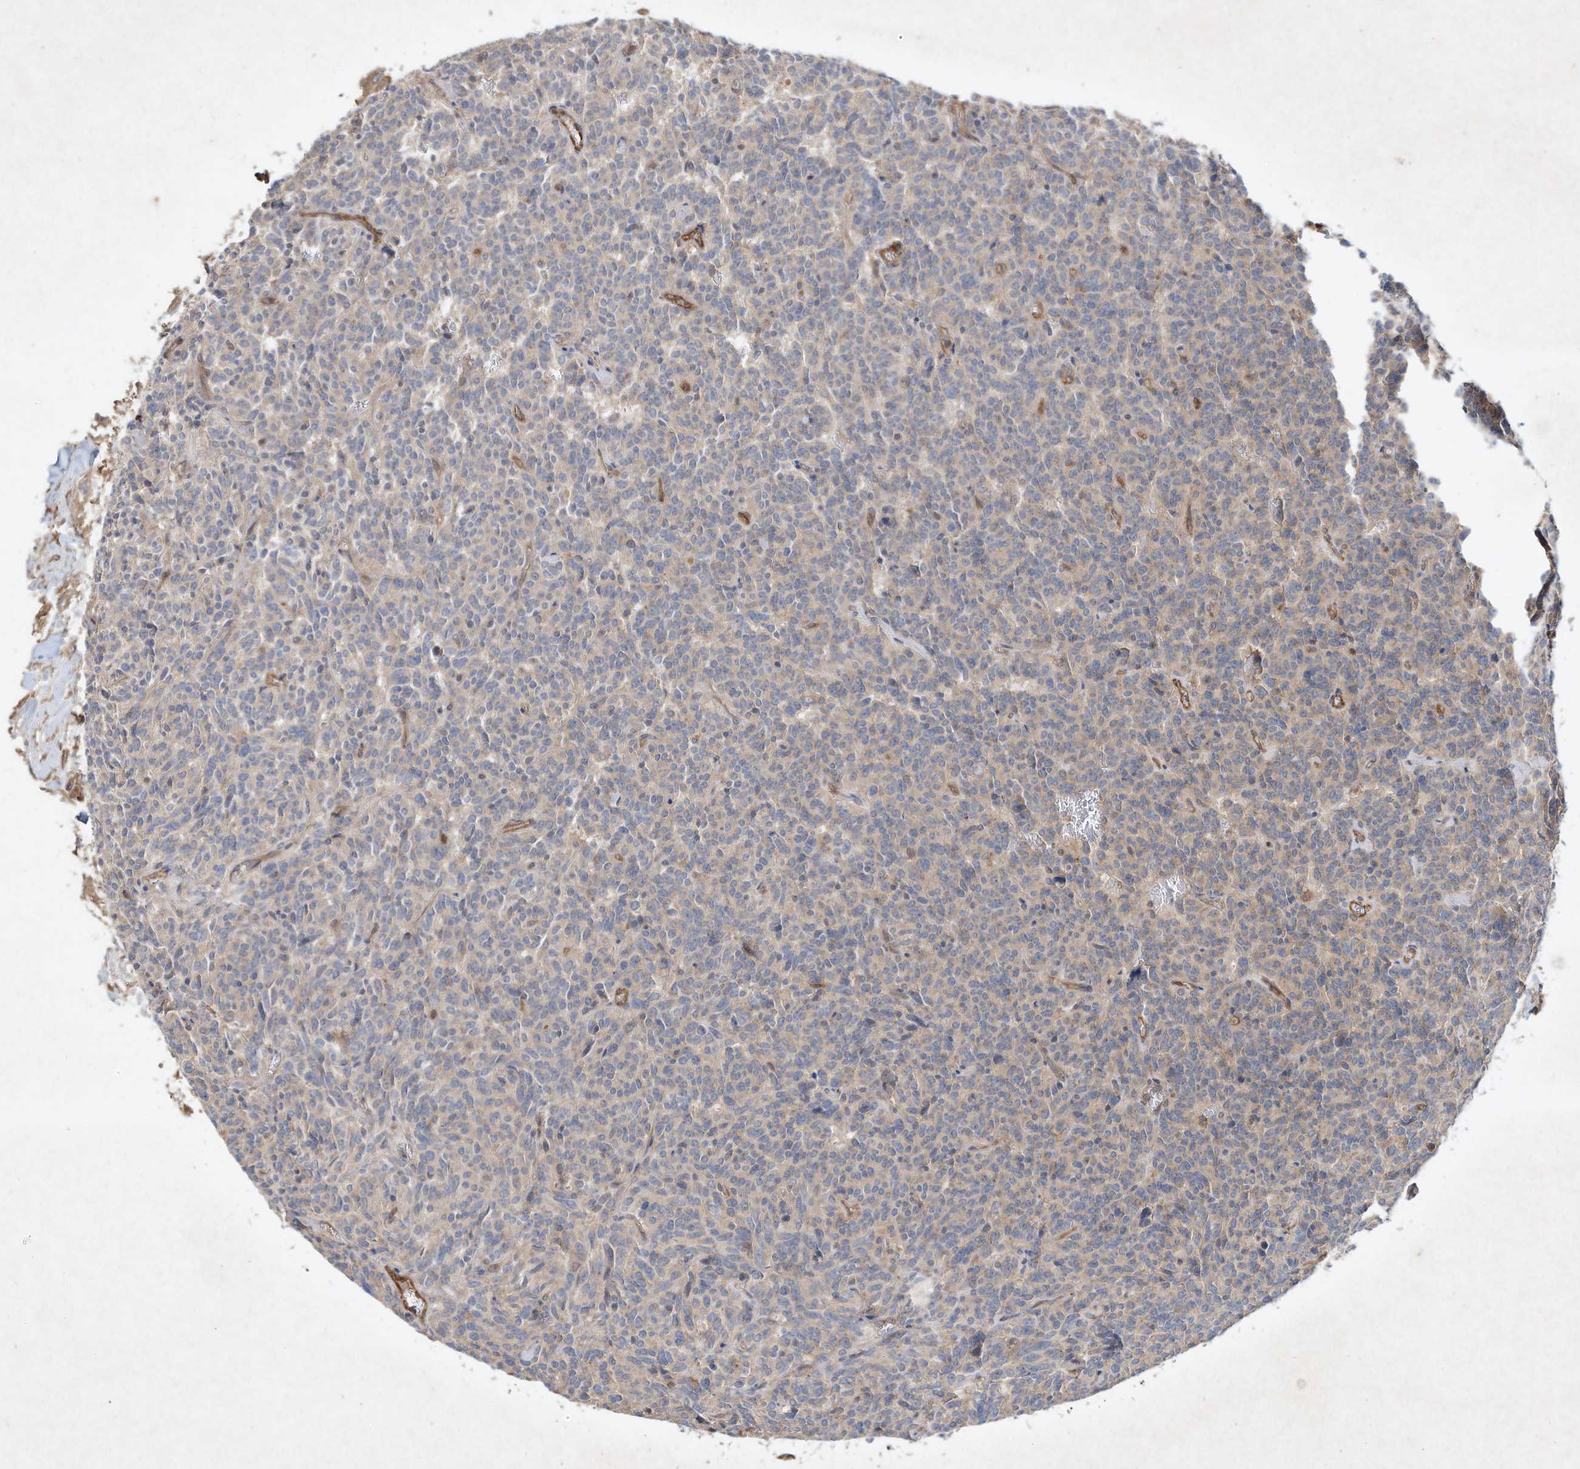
{"staining": {"intensity": "negative", "quantity": "none", "location": "none"}, "tissue": "carcinoid", "cell_type": "Tumor cells", "image_type": "cancer", "snomed": [{"axis": "morphology", "description": "Carcinoid, malignant, NOS"}, {"axis": "topography", "description": "Lung"}], "caption": "Carcinoid stained for a protein using IHC shows no positivity tumor cells.", "gene": "HTR5A", "patient": {"sex": "female", "age": 46}}